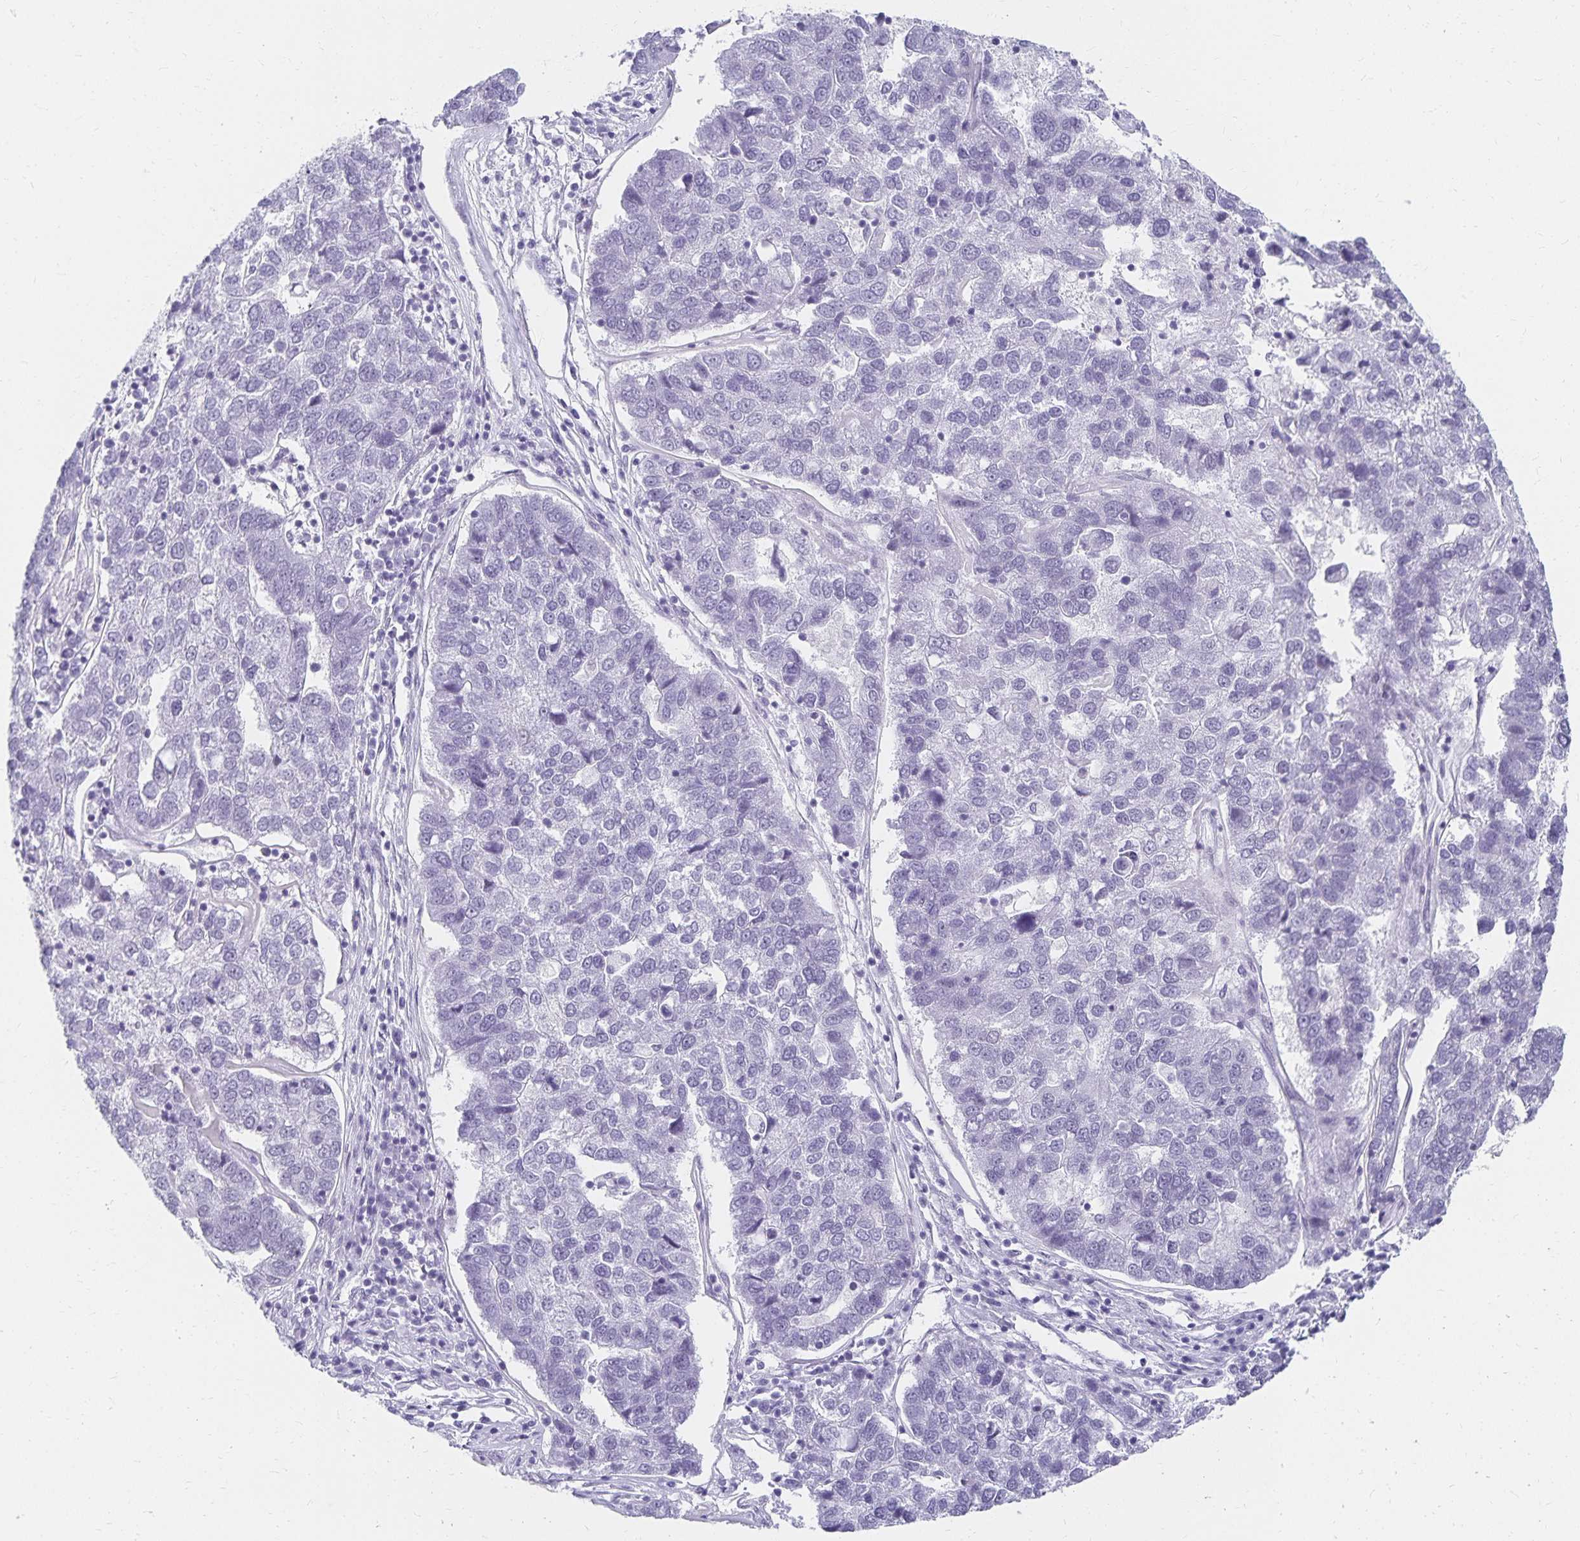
{"staining": {"intensity": "negative", "quantity": "none", "location": "none"}, "tissue": "pancreatic cancer", "cell_type": "Tumor cells", "image_type": "cancer", "snomed": [{"axis": "morphology", "description": "Adenocarcinoma, NOS"}, {"axis": "topography", "description": "Pancreas"}], "caption": "Tumor cells show no significant staining in pancreatic adenocarcinoma.", "gene": "C20orf85", "patient": {"sex": "female", "age": 61}}